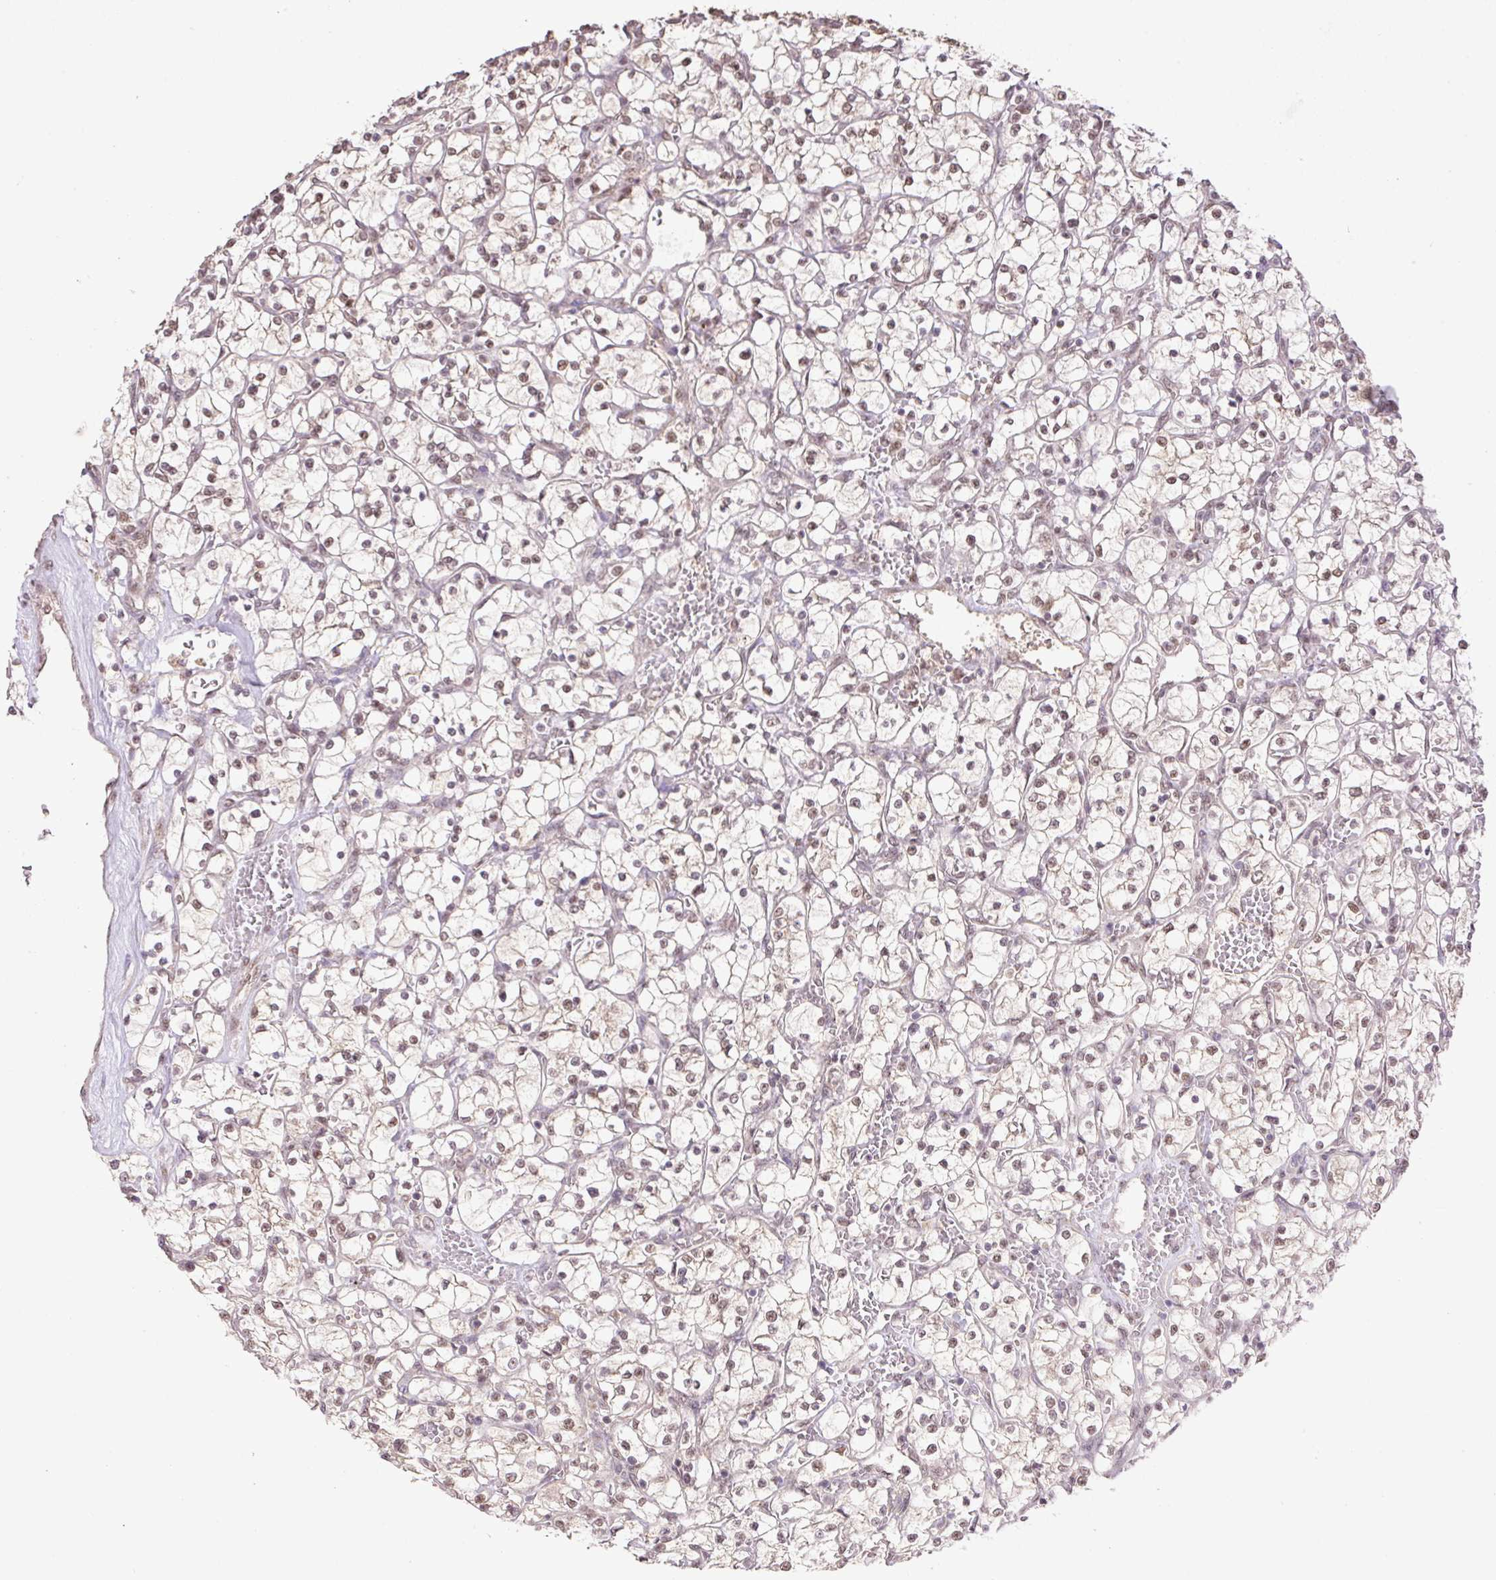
{"staining": {"intensity": "weak", "quantity": "25%-75%", "location": "nuclear"}, "tissue": "renal cancer", "cell_type": "Tumor cells", "image_type": "cancer", "snomed": [{"axis": "morphology", "description": "Adenocarcinoma, NOS"}, {"axis": "topography", "description": "Kidney"}], "caption": "Immunohistochemical staining of human renal adenocarcinoma shows low levels of weak nuclear protein positivity in about 25%-75% of tumor cells.", "gene": "VPS25", "patient": {"sex": "female", "age": 64}}